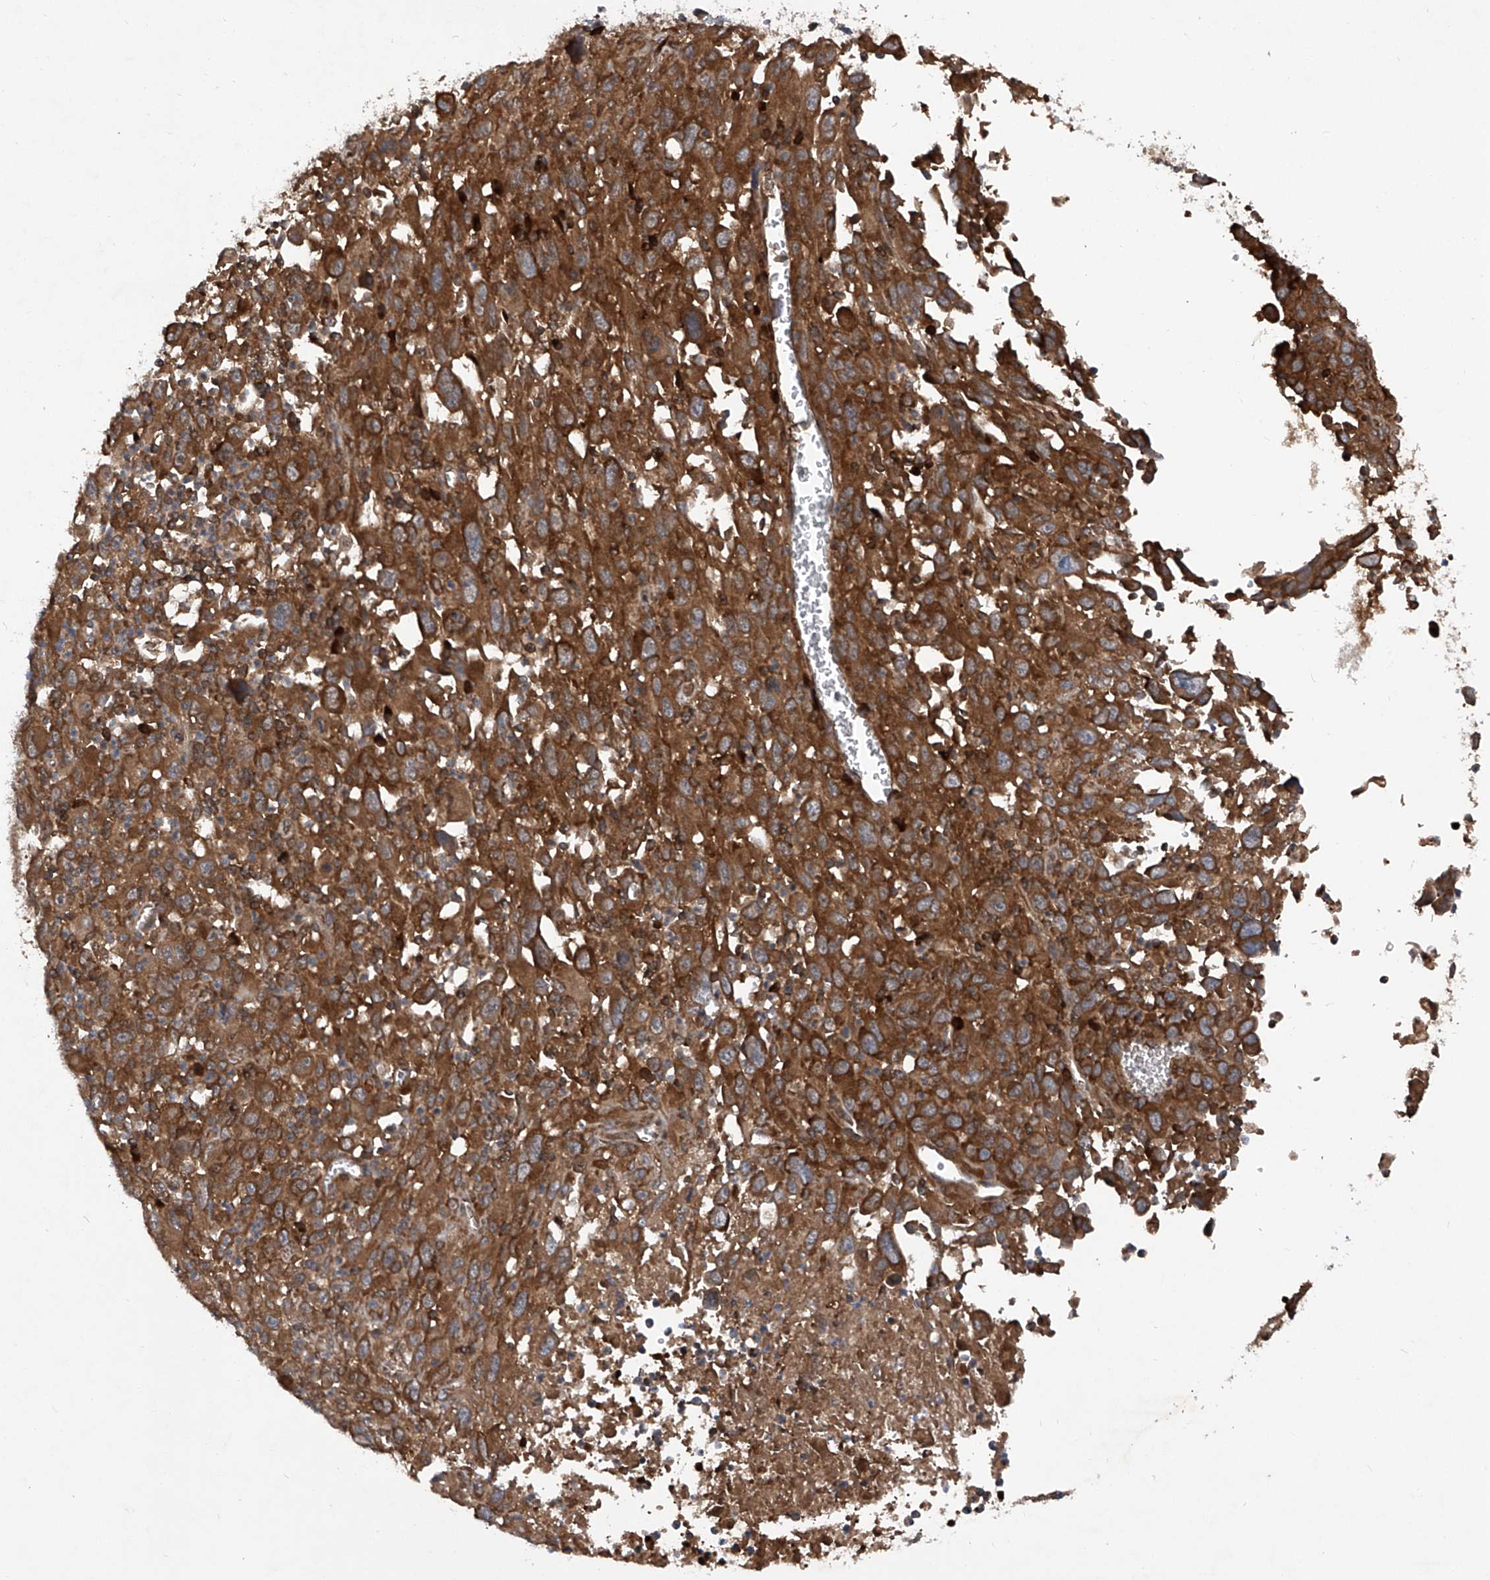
{"staining": {"intensity": "strong", "quantity": ">75%", "location": "cytoplasmic/membranous"}, "tissue": "melanoma", "cell_type": "Tumor cells", "image_type": "cancer", "snomed": [{"axis": "morphology", "description": "Malignant melanoma, Metastatic site"}, {"axis": "topography", "description": "Skin"}], "caption": "Melanoma was stained to show a protein in brown. There is high levels of strong cytoplasmic/membranous staining in approximately >75% of tumor cells.", "gene": "ASCC3", "patient": {"sex": "female", "age": 56}}